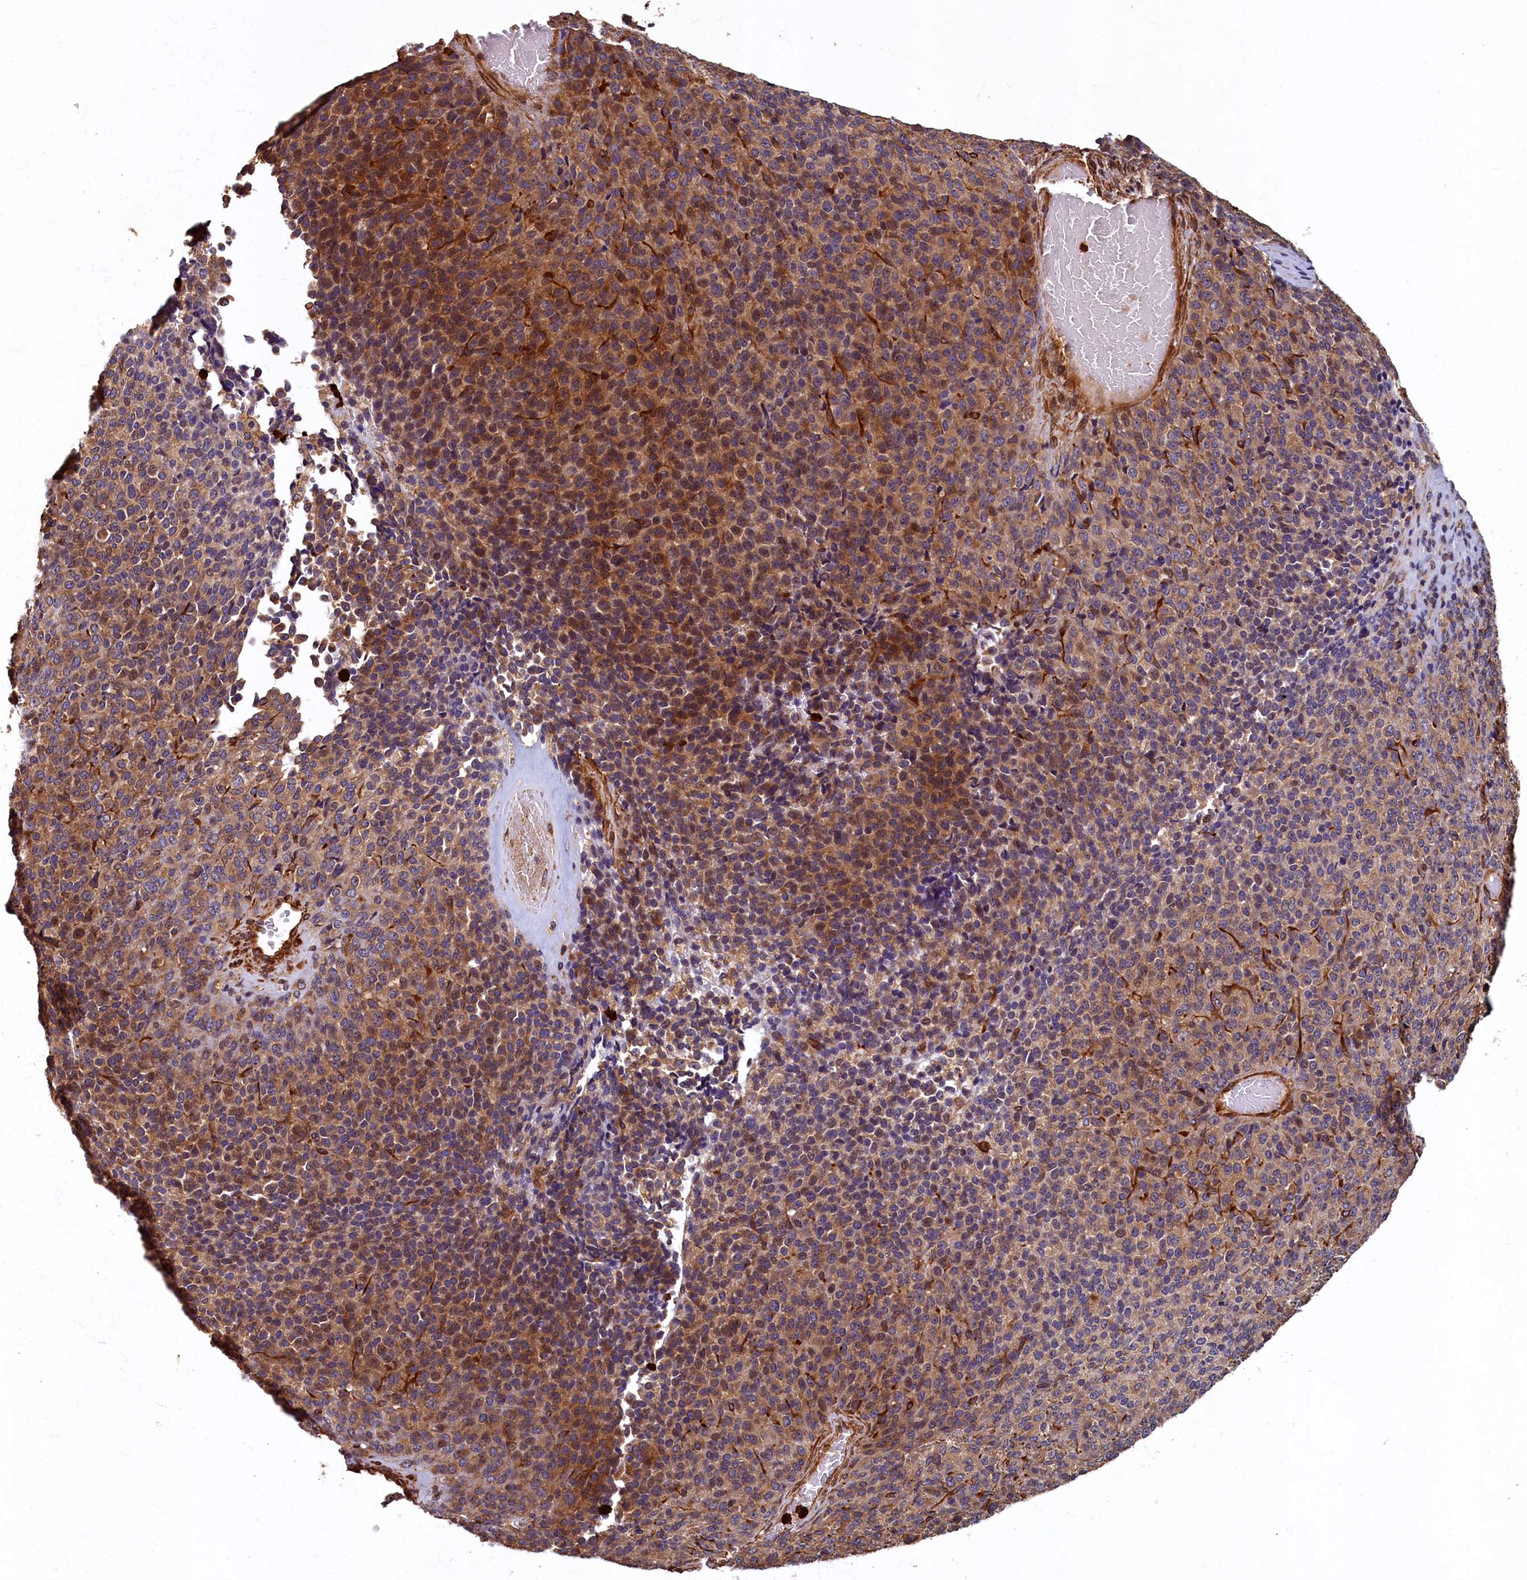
{"staining": {"intensity": "moderate", "quantity": ">75%", "location": "cytoplasmic/membranous"}, "tissue": "melanoma", "cell_type": "Tumor cells", "image_type": "cancer", "snomed": [{"axis": "morphology", "description": "Malignant melanoma, Metastatic site"}, {"axis": "topography", "description": "Brain"}], "caption": "Immunohistochemical staining of human melanoma shows medium levels of moderate cytoplasmic/membranous protein positivity in about >75% of tumor cells.", "gene": "CCDC102B", "patient": {"sex": "female", "age": 56}}